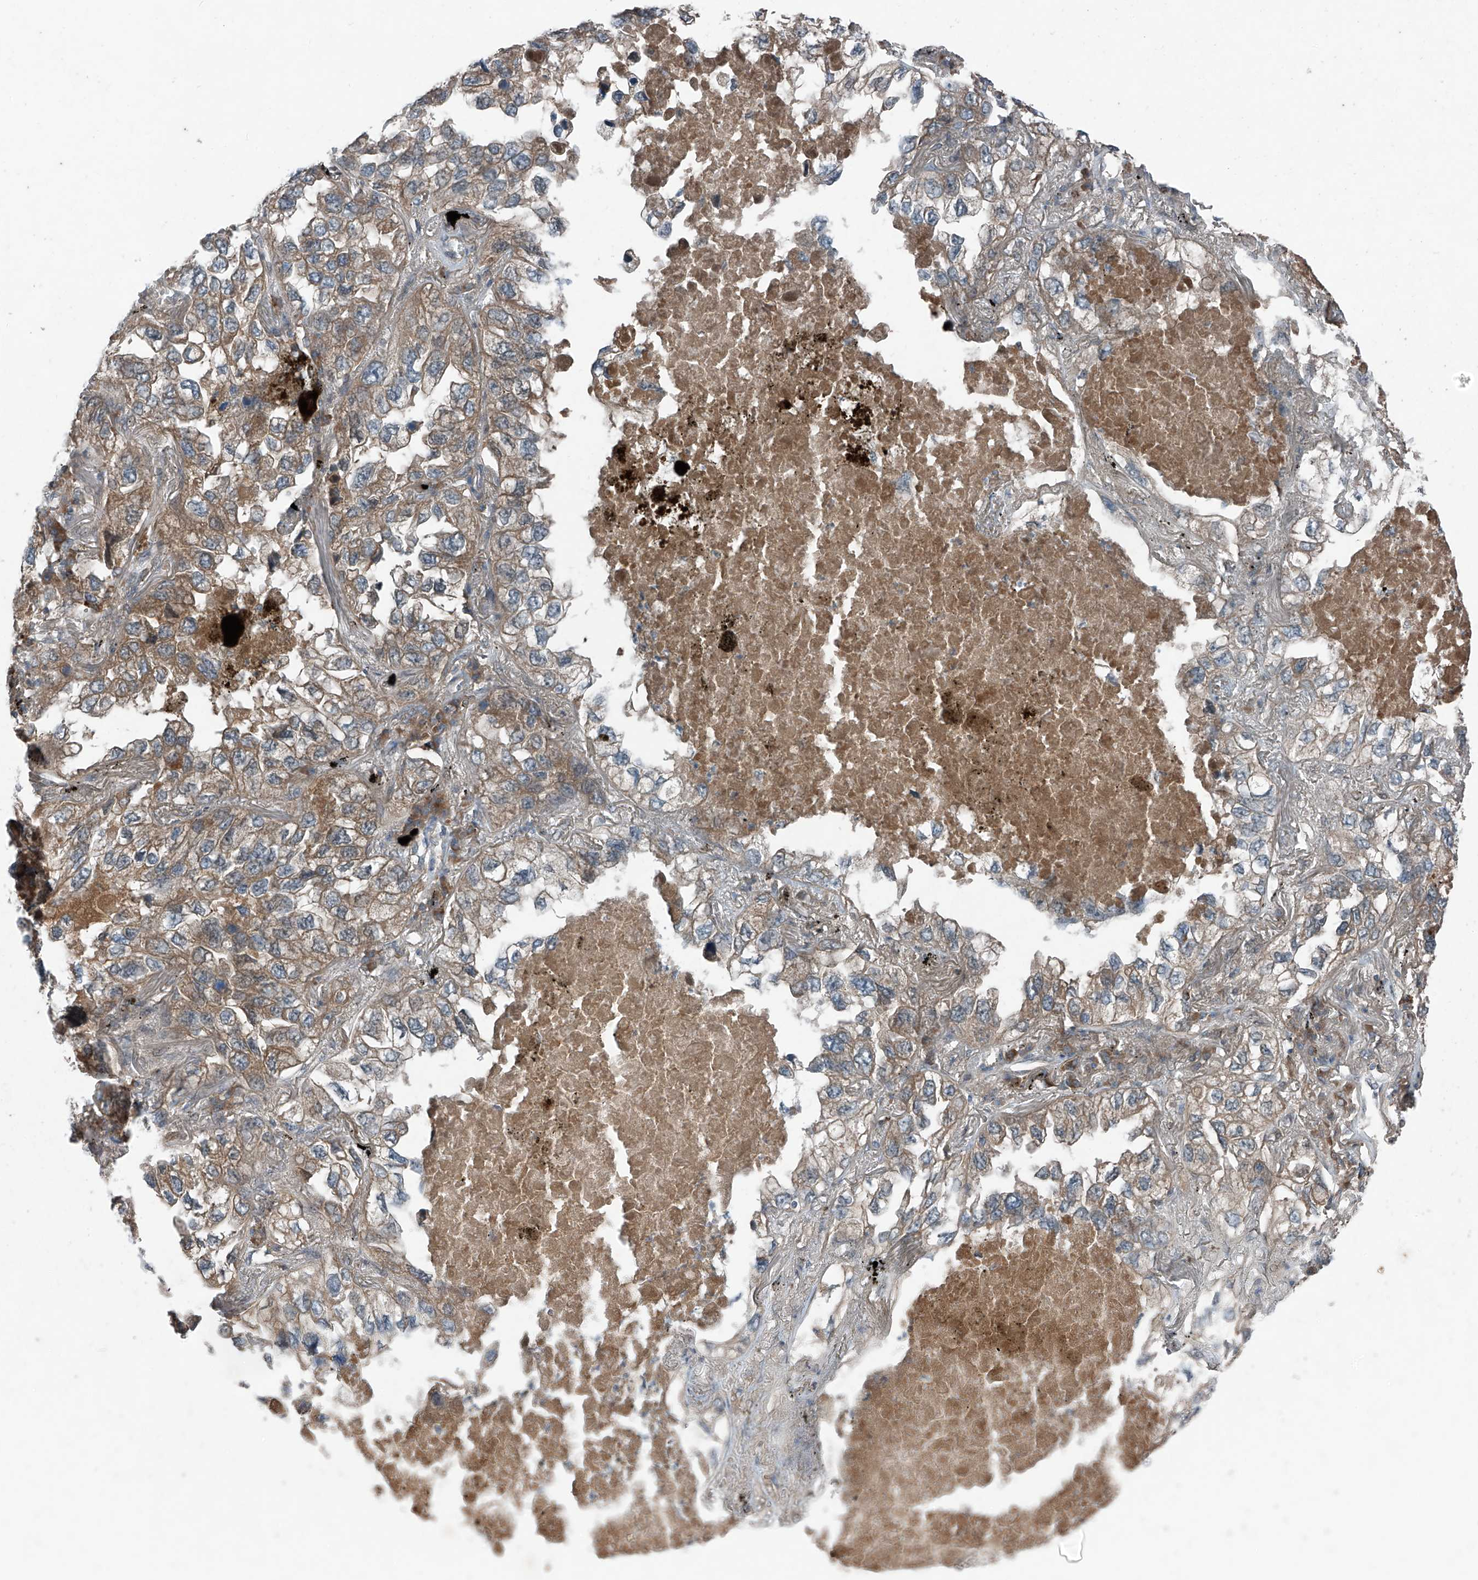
{"staining": {"intensity": "weak", "quantity": ">75%", "location": "cytoplasmic/membranous"}, "tissue": "lung cancer", "cell_type": "Tumor cells", "image_type": "cancer", "snomed": [{"axis": "morphology", "description": "Adenocarcinoma, NOS"}, {"axis": "topography", "description": "Lung"}], "caption": "This is an image of immunohistochemistry staining of lung adenocarcinoma, which shows weak staining in the cytoplasmic/membranous of tumor cells.", "gene": "FOXRED2", "patient": {"sex": "male", "age": 65}}